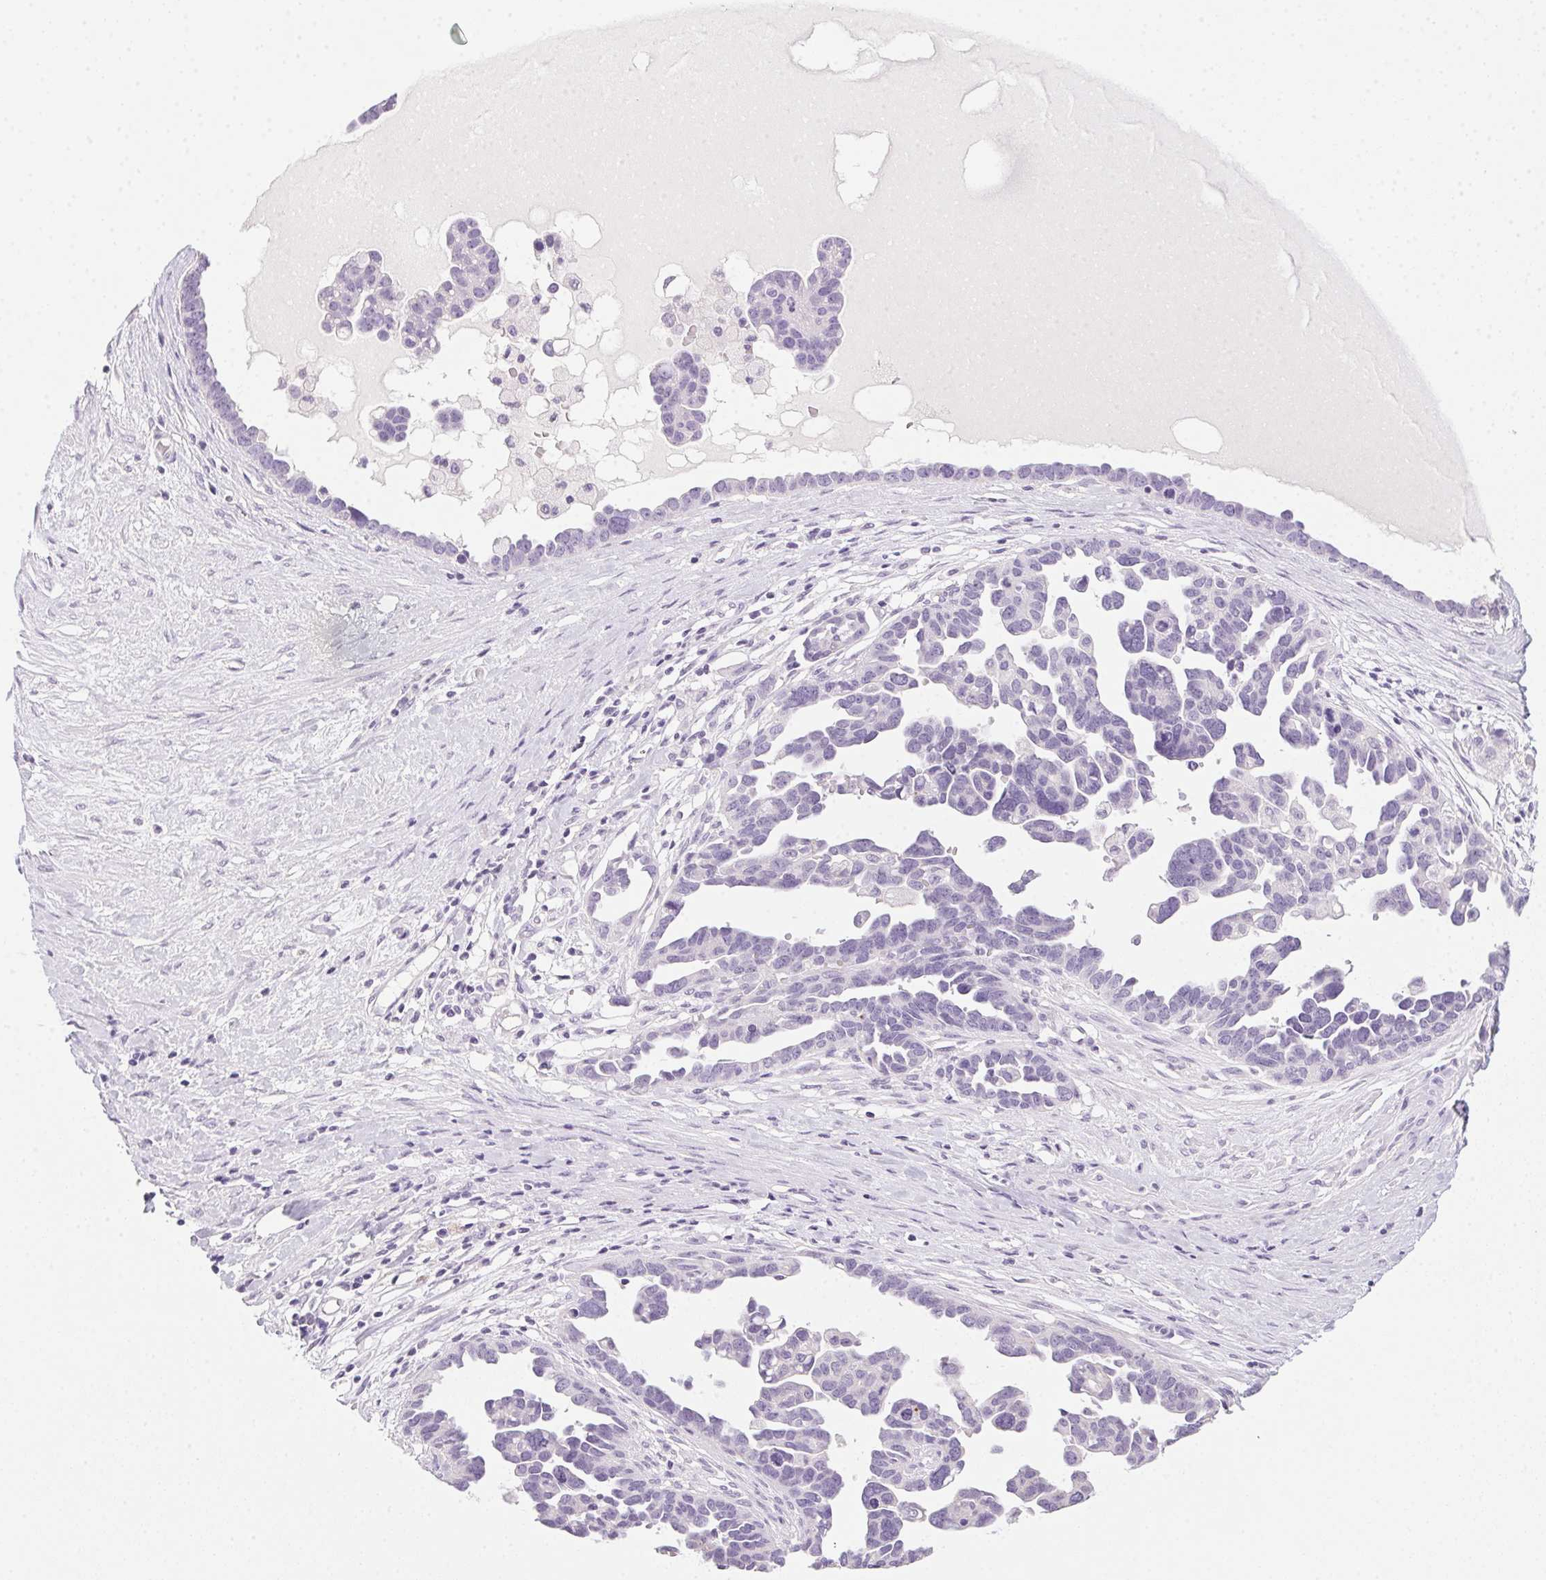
{"staining": {"intensity": "negative", "quantity": "none", "location": "none"}, "tissue": "ovarian cancer", "cell_type": "Tumor cells", "image_type": "cancer", "snomed": [{"axis": "morphology", "description": "Cystadenocarcinoma, serous, NOS"}, {"axis": "topography", "description": "Ovary"}], "caption": "This is an IHC photomicrograph of ovarian serous cystadenocarcinoma. There is no positivity in tumor cells.", "gene": "POPDC2", "patient": {"sex": "female", "age": 54}}